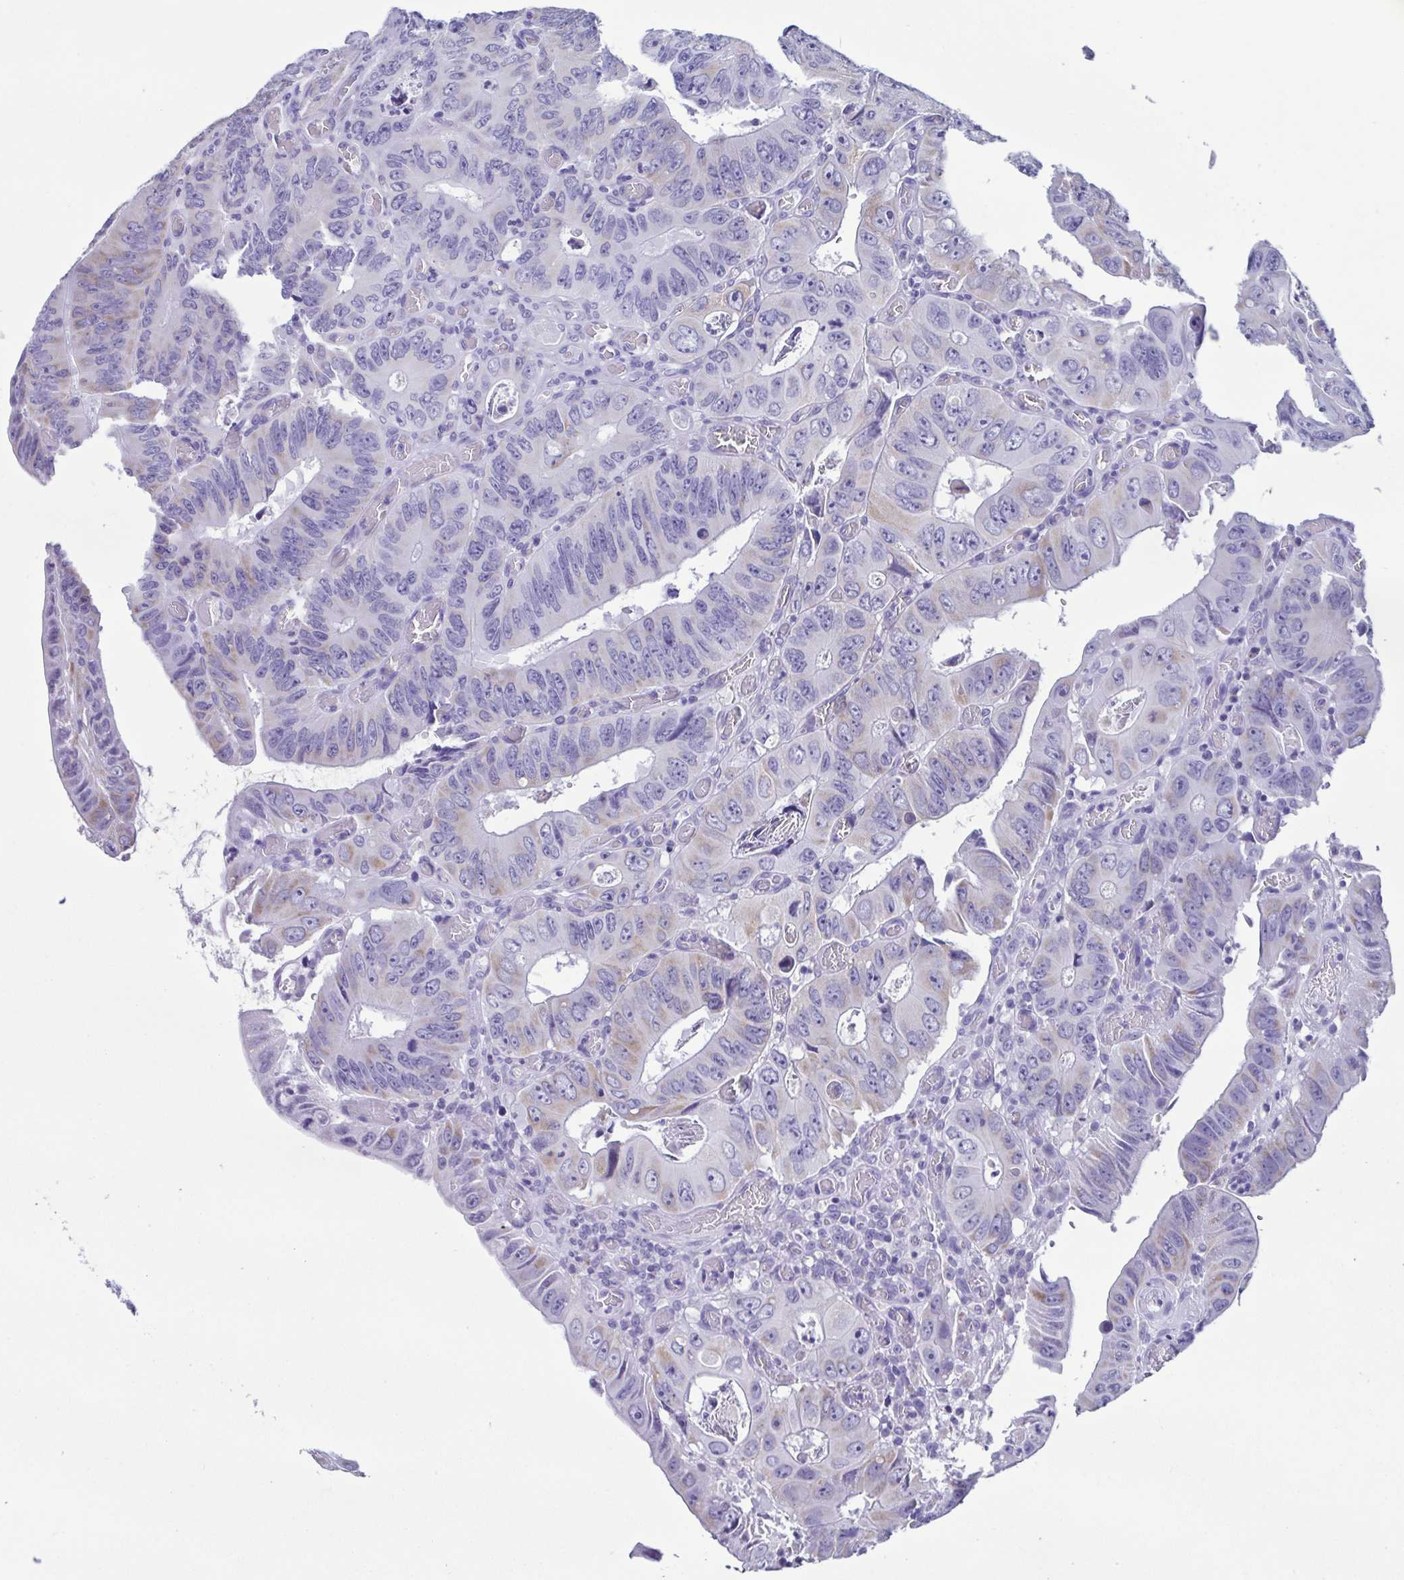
{"staining": {"intensity": "moderate", "quantity": "25%-75%", "location": "cytoplasmic/membranous"}, "tissue": "colorectal cancer", "cell_type": "Tumor cells", "image_type": "cancer", "snomed": [{"axis": "morphology", "description": "Adenocarcinoma, NOS"}, {"axis": "topography", "description": "Colon"}], "caption": "Immunohistochemistry (IHC) staining of colorectal cancer, which demonstrates medium levels of moderate cytoplasmic/membranous expression in about 25%-75% of tumor cells indicating moderate cytoplasmic/membranous protein staining. The staining was performed using DAB (brown) for protein detection and nuclei were counterstained in hematoxylin (blue).", "gene": "ACTRT3", "patient": {"sex": "female", "age": 84}}